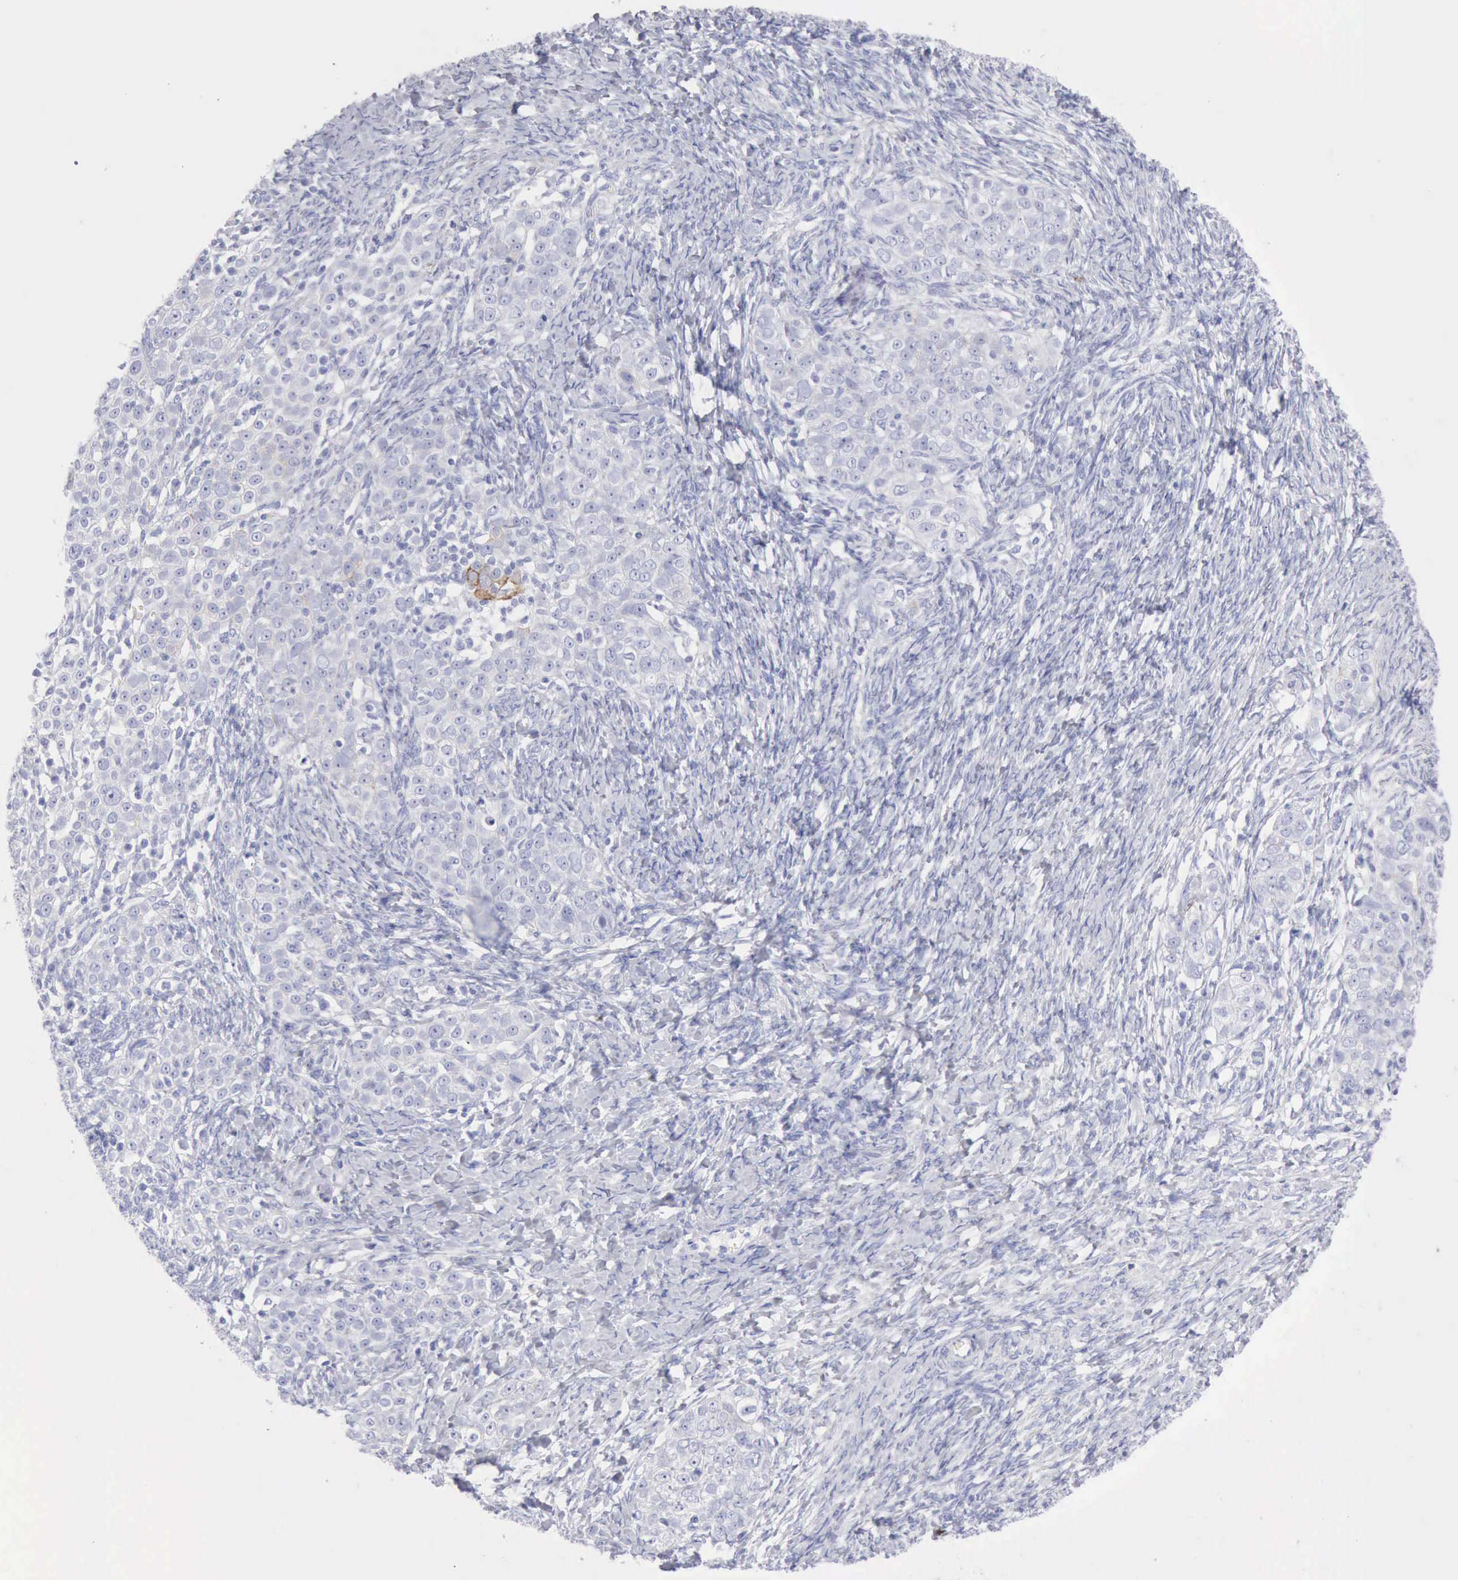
{"staining": {"intensity": "negative", "quantity": "none", "location": "none"}, "tissue": "ovarian cancer", "cell_type": "Tumor cells", "image_type": "cancer", "snomed": [{"axis": "morphology", "description": "Normal tissue, NOS"}, {"axis": "morphology", "description": "Cystadenocarcinoma, serous, NOS"}, {"axis": "topography", "description": "Ovary"}], "caption": "High power microscopy histopathology image of an IHC image of ovarian cancer (serous cystadenocarcinoma), revealing no significant staining in tumor cells.", "gene": "KRT5", "patient": {"sex": "female", "age": 62}}